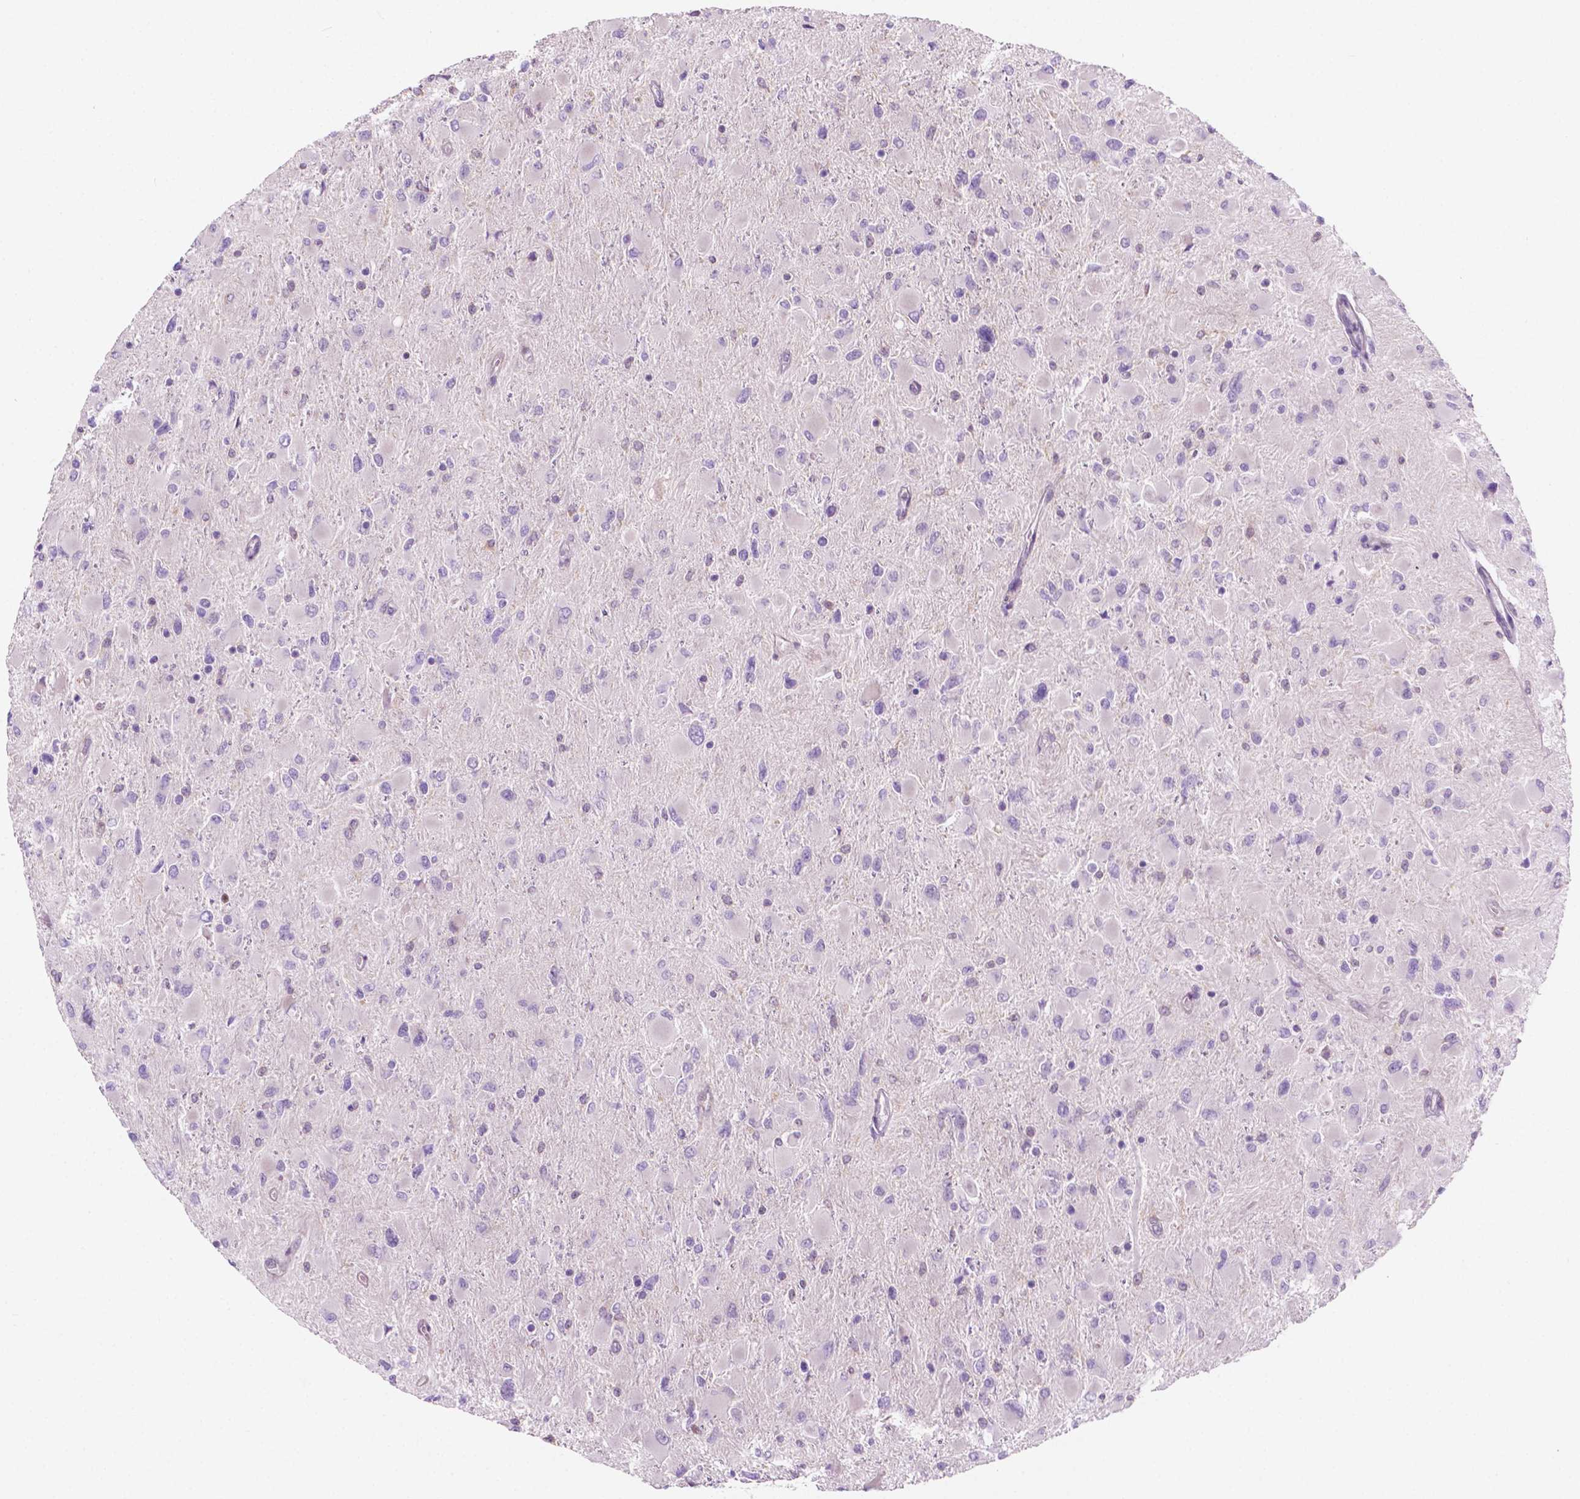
{"staining": {"intensity": "negative", "quantity": "none", "location": "none"}, "tissue": "glioma", "cell_type": "Tumor cells", "image_type": "cancer", "snomed": [{"axis": "morphology", "description": "Glioma, malignant, High grade"}, {"axis": "topography", "description": "Cerebral cortex"}], "caption": "A histopathology image of malignant glioma (high-grade) stained for a protein displays no brown staining in tumor cells. (DAB (3,3'-diaminobenzidine) immunohistochemistry (IHC) with hematoxylin counter stain).", "gene": "EPPK1", "patient": {"sex": "female", "age": 36}}